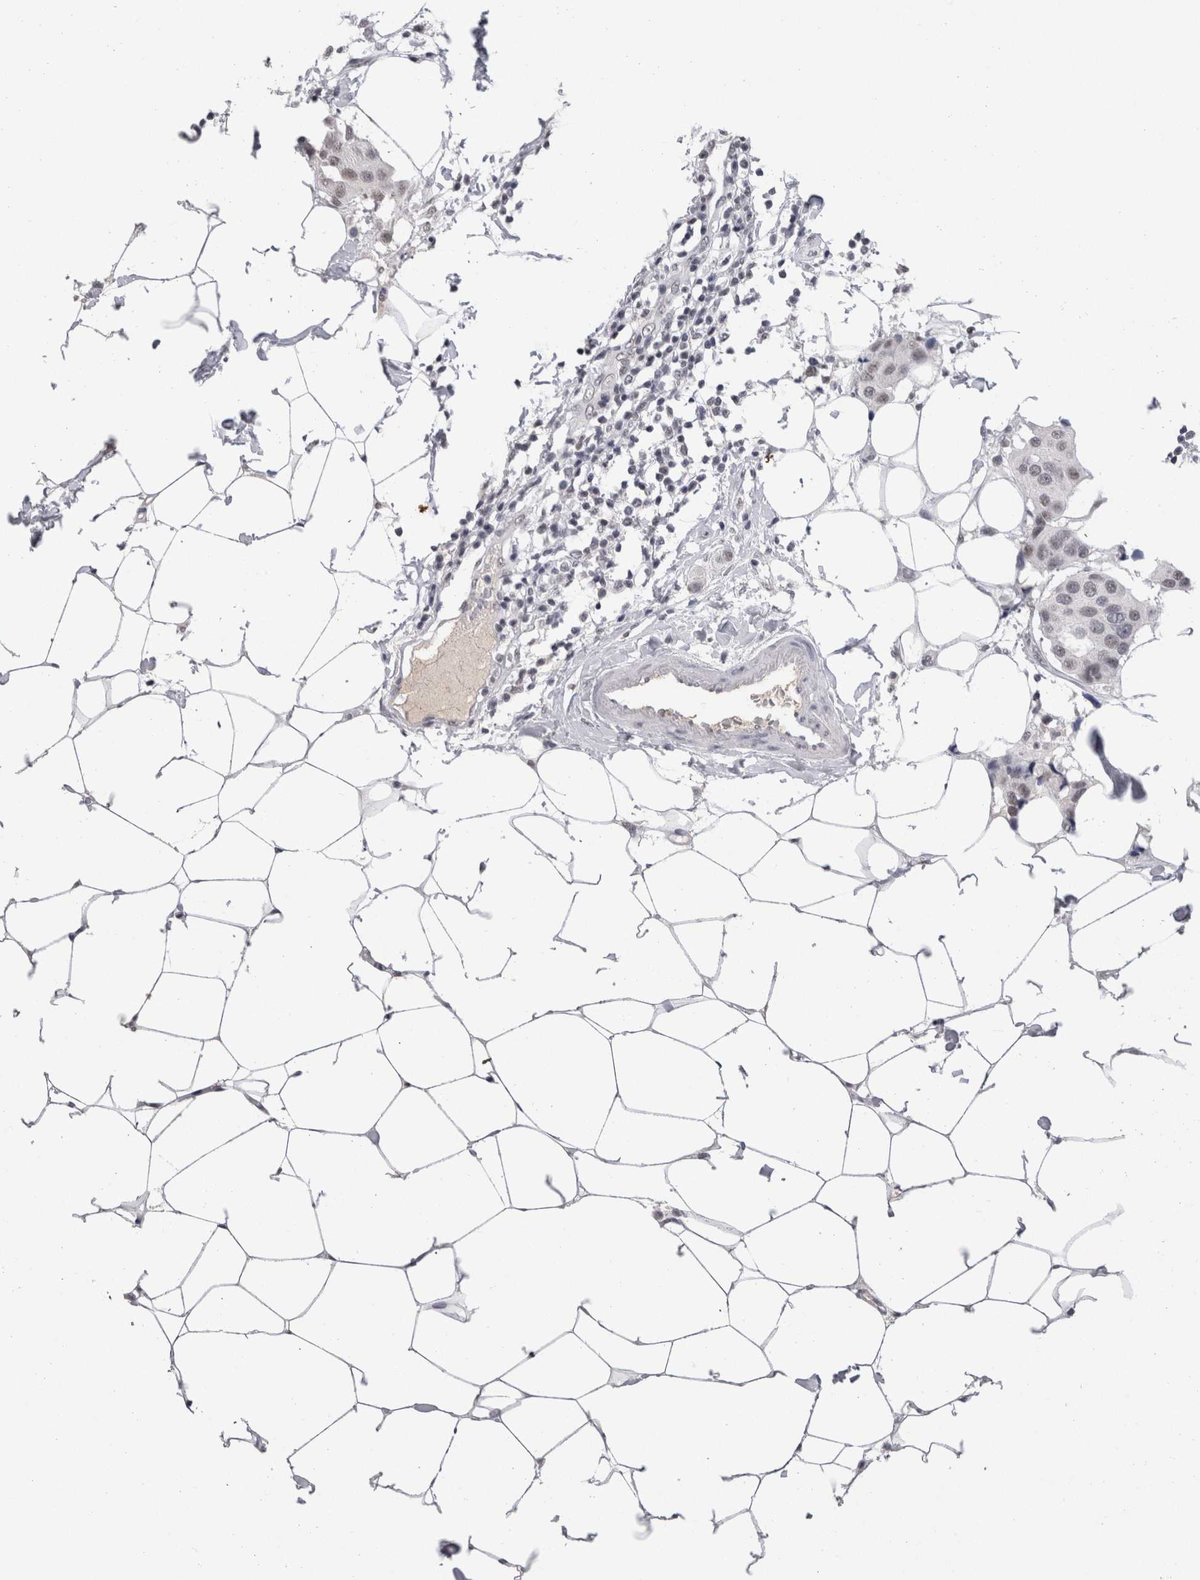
{"staining": {"intensity": "weak", "quantity": ">75%", "location": "nuclear"}, "tissue": "breast cancer", "cell_type": "Tumor cells", "image_type": "cancer", "snomed": [{"axis": "morphology", "description": "Normal tissue, NOS"}, {"axis": "morphology", "description": "Duct carcinoma"}, {"axis": "topography", "description": "Breast"}], "caption": "Immunohistochemistry (IHC) (DAB (3,3'-diaminobenzidine)) staining of human breast invasive ductal carcinoma exhibits weak nuclear protein expression in about >75% of tumor cells.", "gene": "DDX17", "patient": {"sex": "female", "age": 39}}